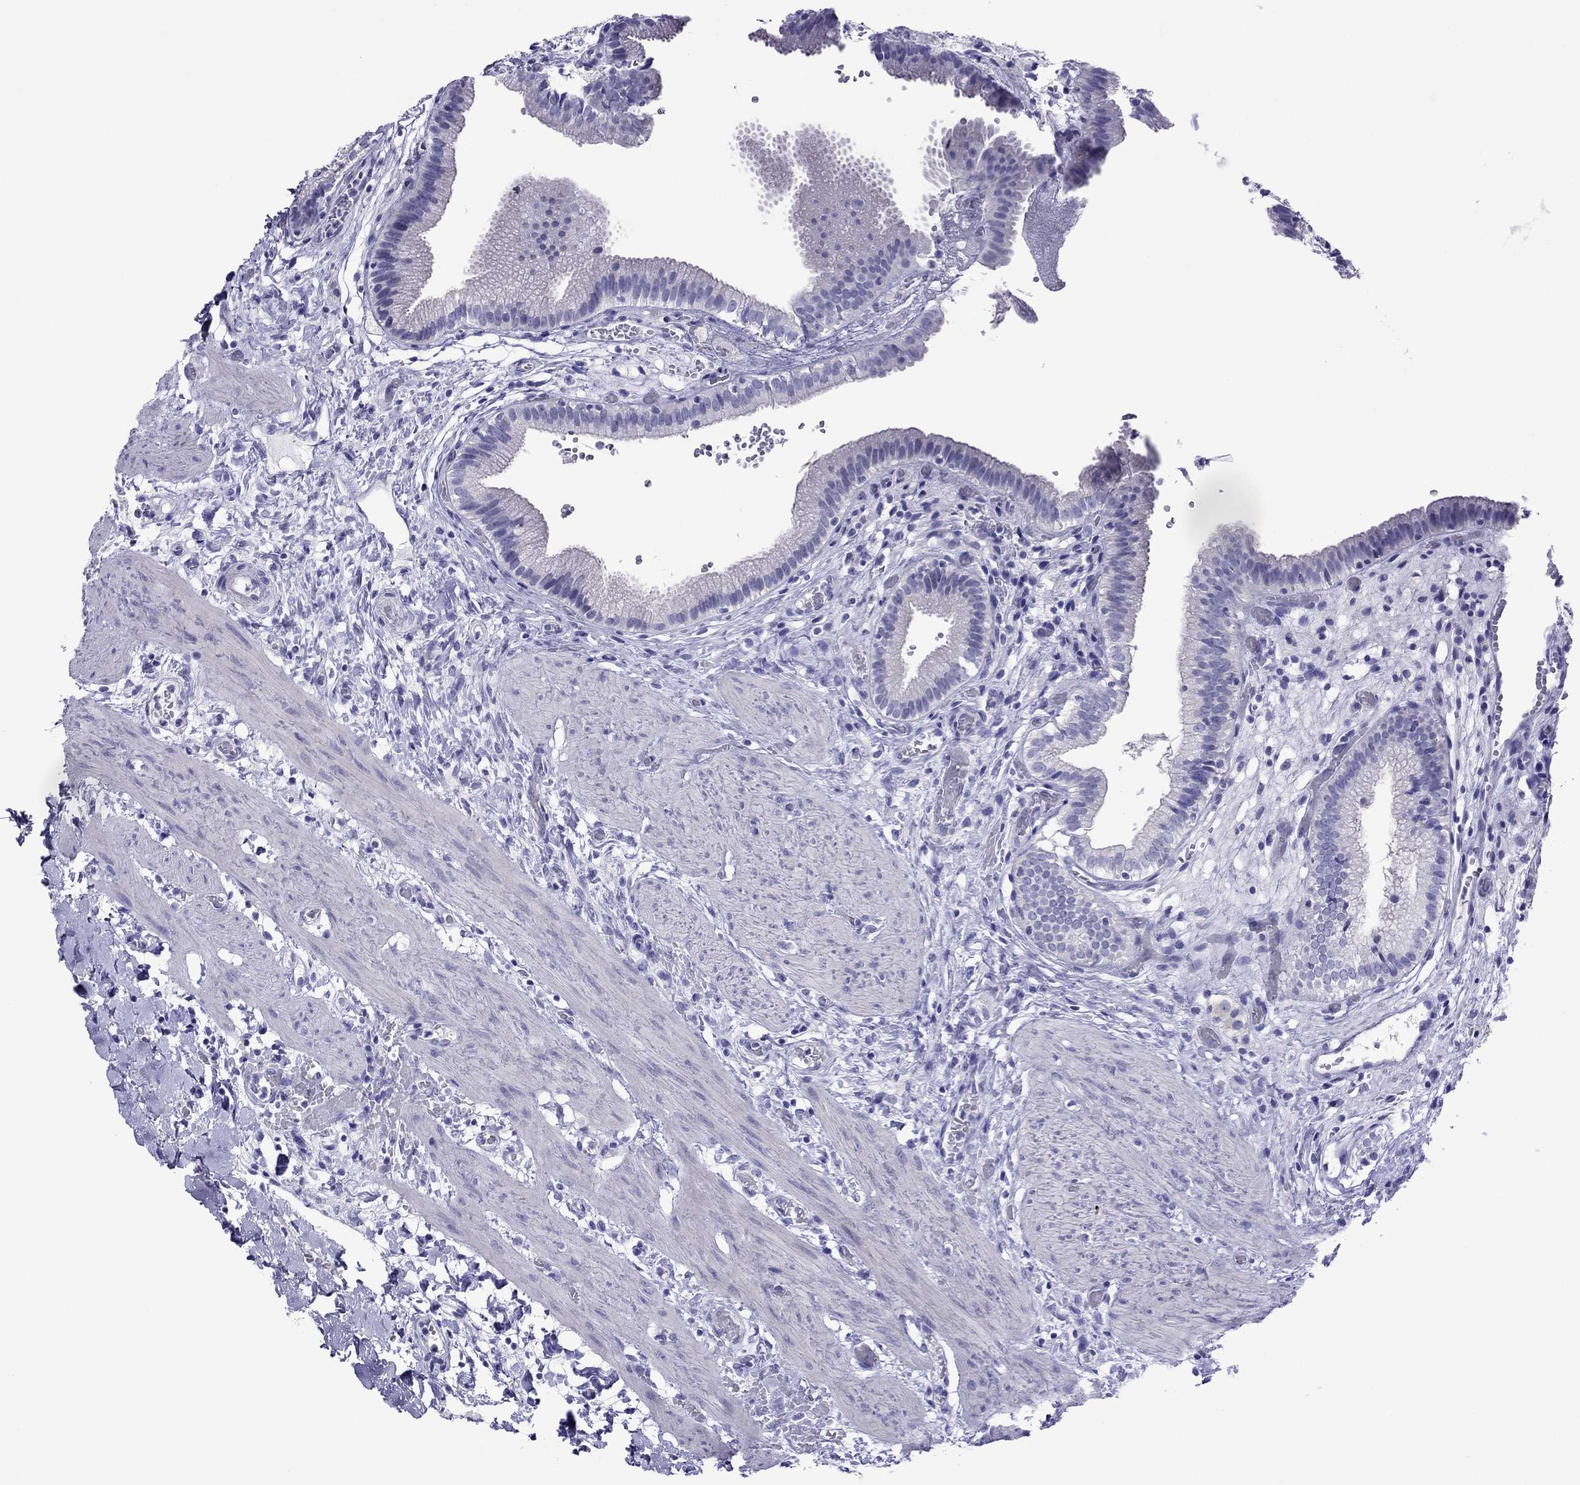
{"staining": {"intensity": "negative", "quantity": "none", "location": "none"}, "tissue": "gallbladder", "cell_type": "Glandular cells", "image_type": "normal", "snomed": [{"axis": "morphology", "description": "Normal tissue, NOS"}, {"axis": "topography", "description": "Gallbladder"}], "caption": "Glandular cells show no significant protein expression in benign gallbladder. The staining is performed using DAB (3,3'-diaminobenzidine) brown chromogen with nuclei counter-stained in using hematoxylin.", "gene": "PCDHA6", "patient": {"sex": "female", "age": 24}}